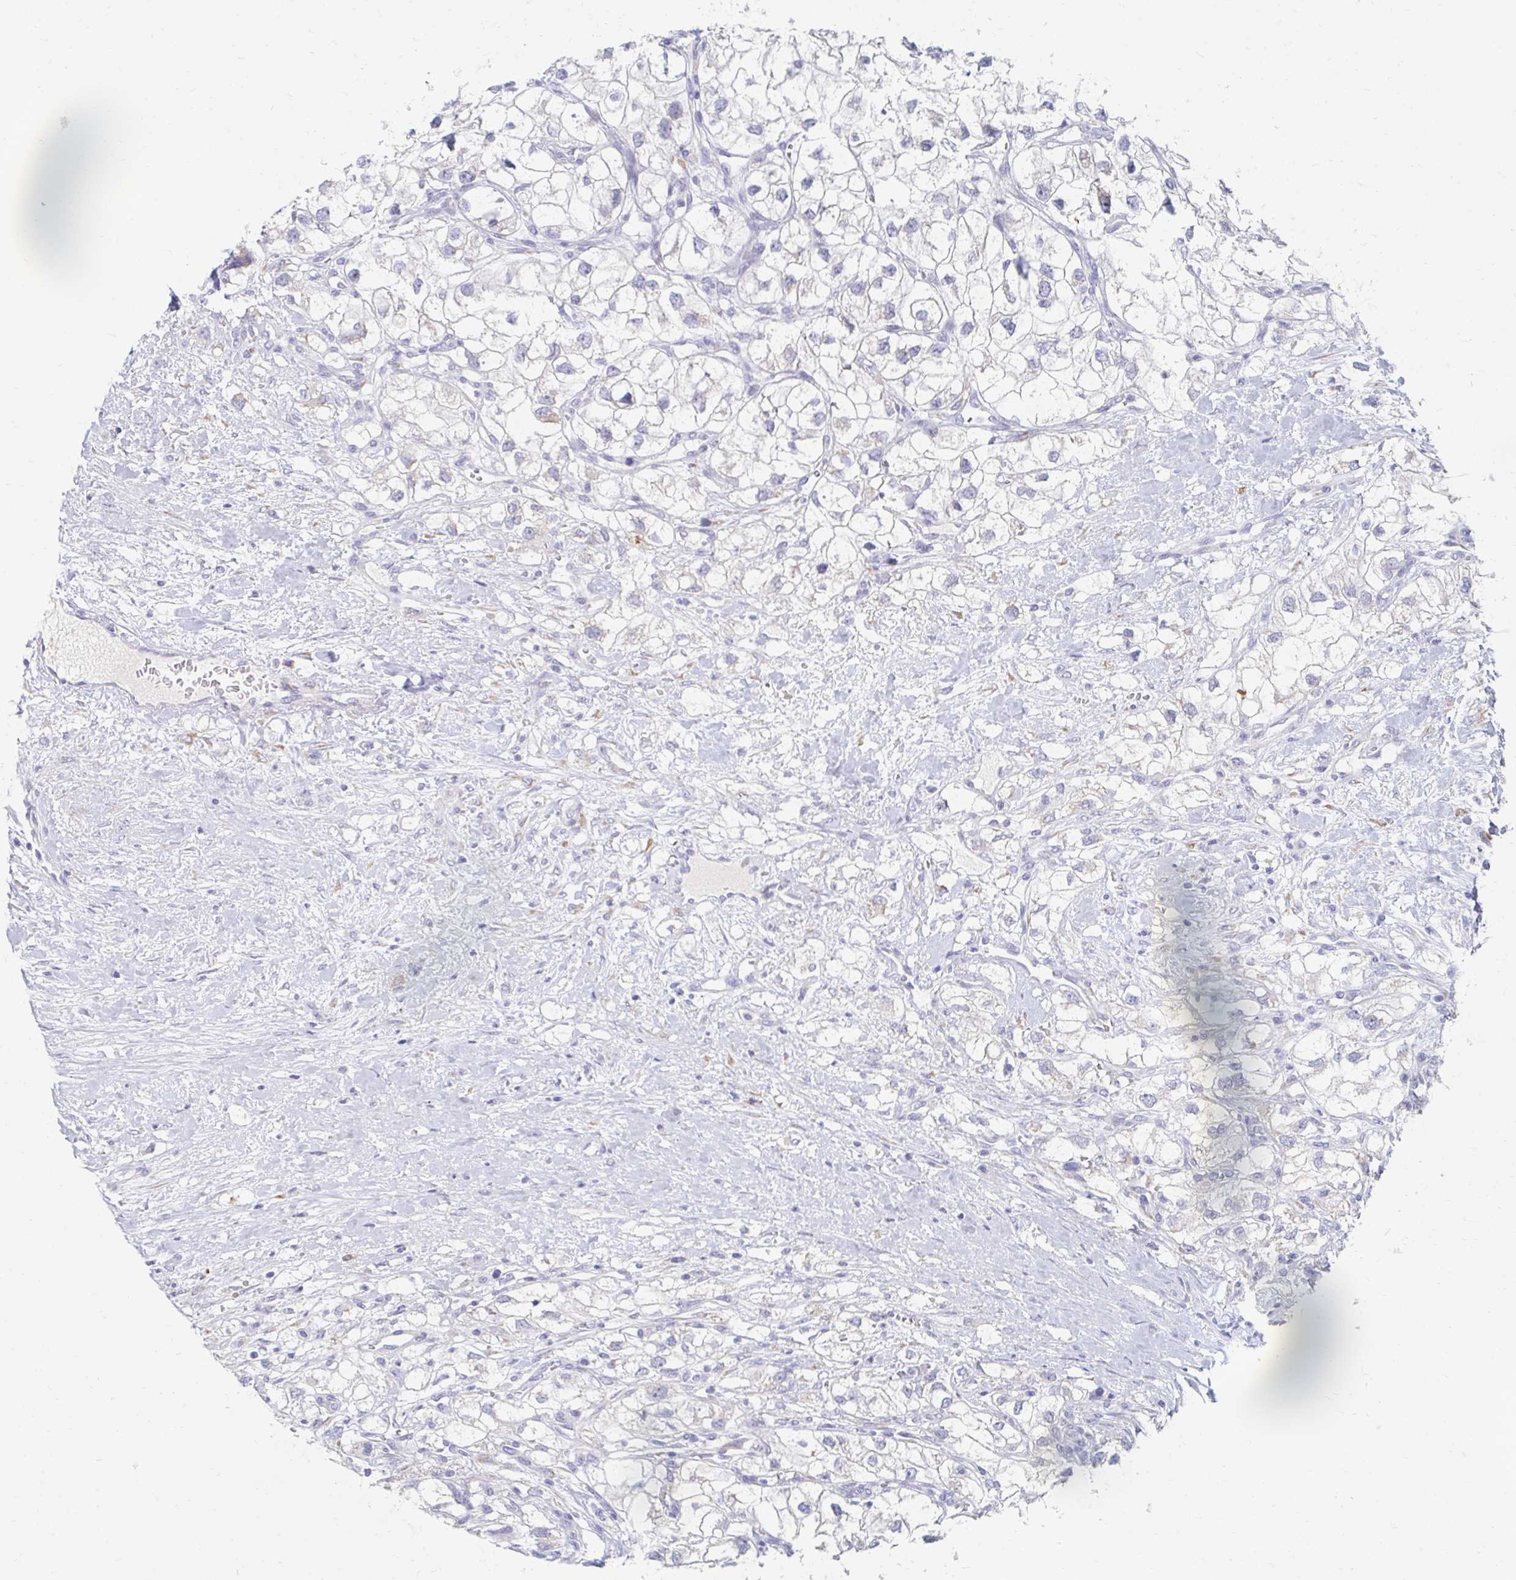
{"staining": {"intensity": "negative", "quantity": "none", "location": "none"}, "tissue": "renal cancer", "cell_type": "Tumor cells", "image_type": "cancer", "snomed": [{"axis": "morphology", "description": "Adenocarcinoma, NOS"}, {"axis": "topography", "description": "Kidney"}], "caption": "An image of human renal cancer (adenocarcinoma) is negative for staining in tumor cells.", "gene": "MYLK2", "patient": {"sex": "male", "age": 59}}